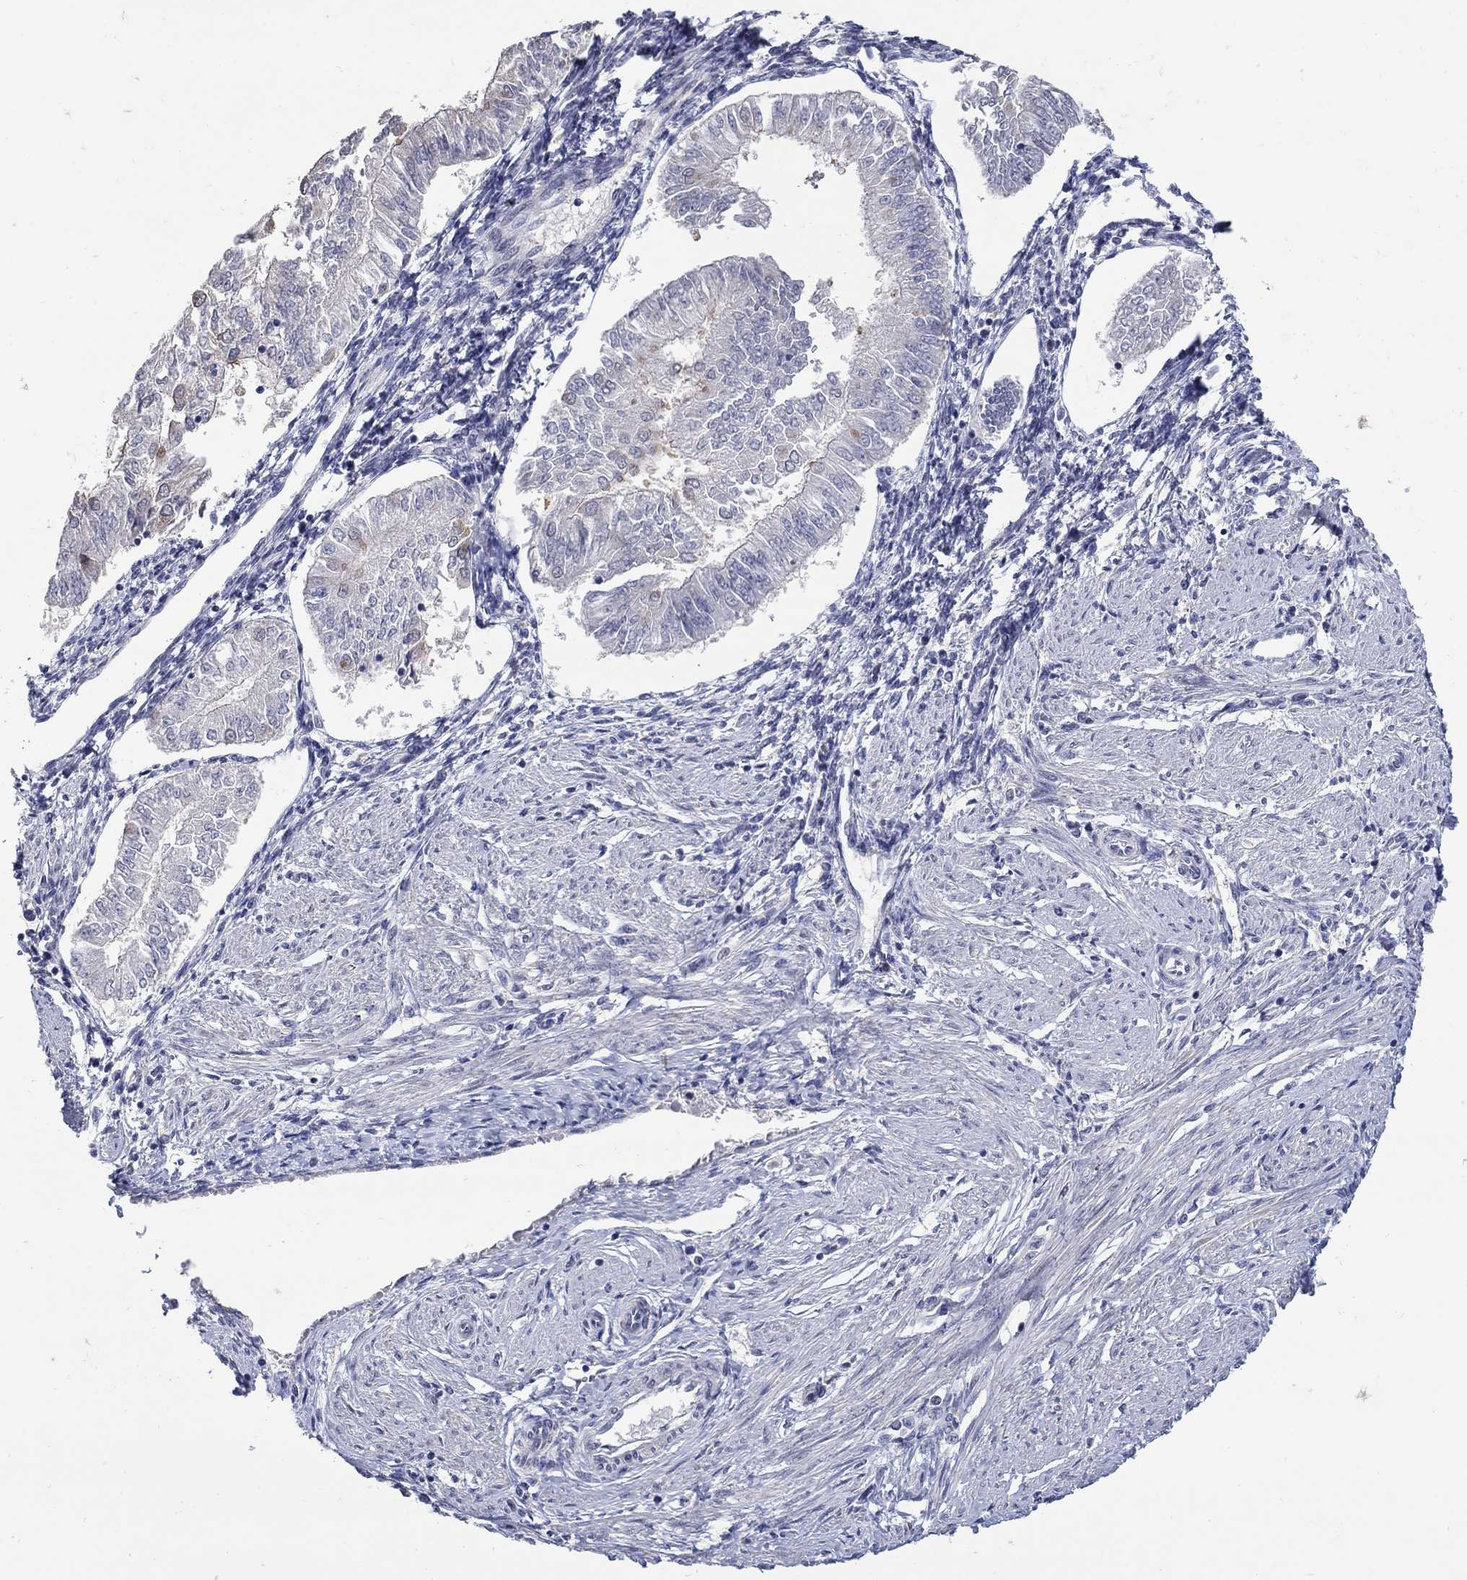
{"staining": {"intensity": "negative", "quantity": "none", "location": "none"}, "tissue": "endometrial cancer", "cell_type": "Tumor cells", "image_type": "cancer", "snomed": [{"axis": "morphology", "description": "Adenocarcinoma, NOS"}, {"axis": "topography", "description": "Endometrium"}], "caption": "High magnification brightfield microscopy of endometrial adenocarcinoma stained with DAB (brown) and counterstained with hematoxylin (blue): tumor cells show no significant expression. (DAB (3,3'-diaminobenzidine) immunohistochemistry (IHC) with hematoxylin counter stain).", "gene": "CETN1", "patient": {"sex": "female", "age": 53}}